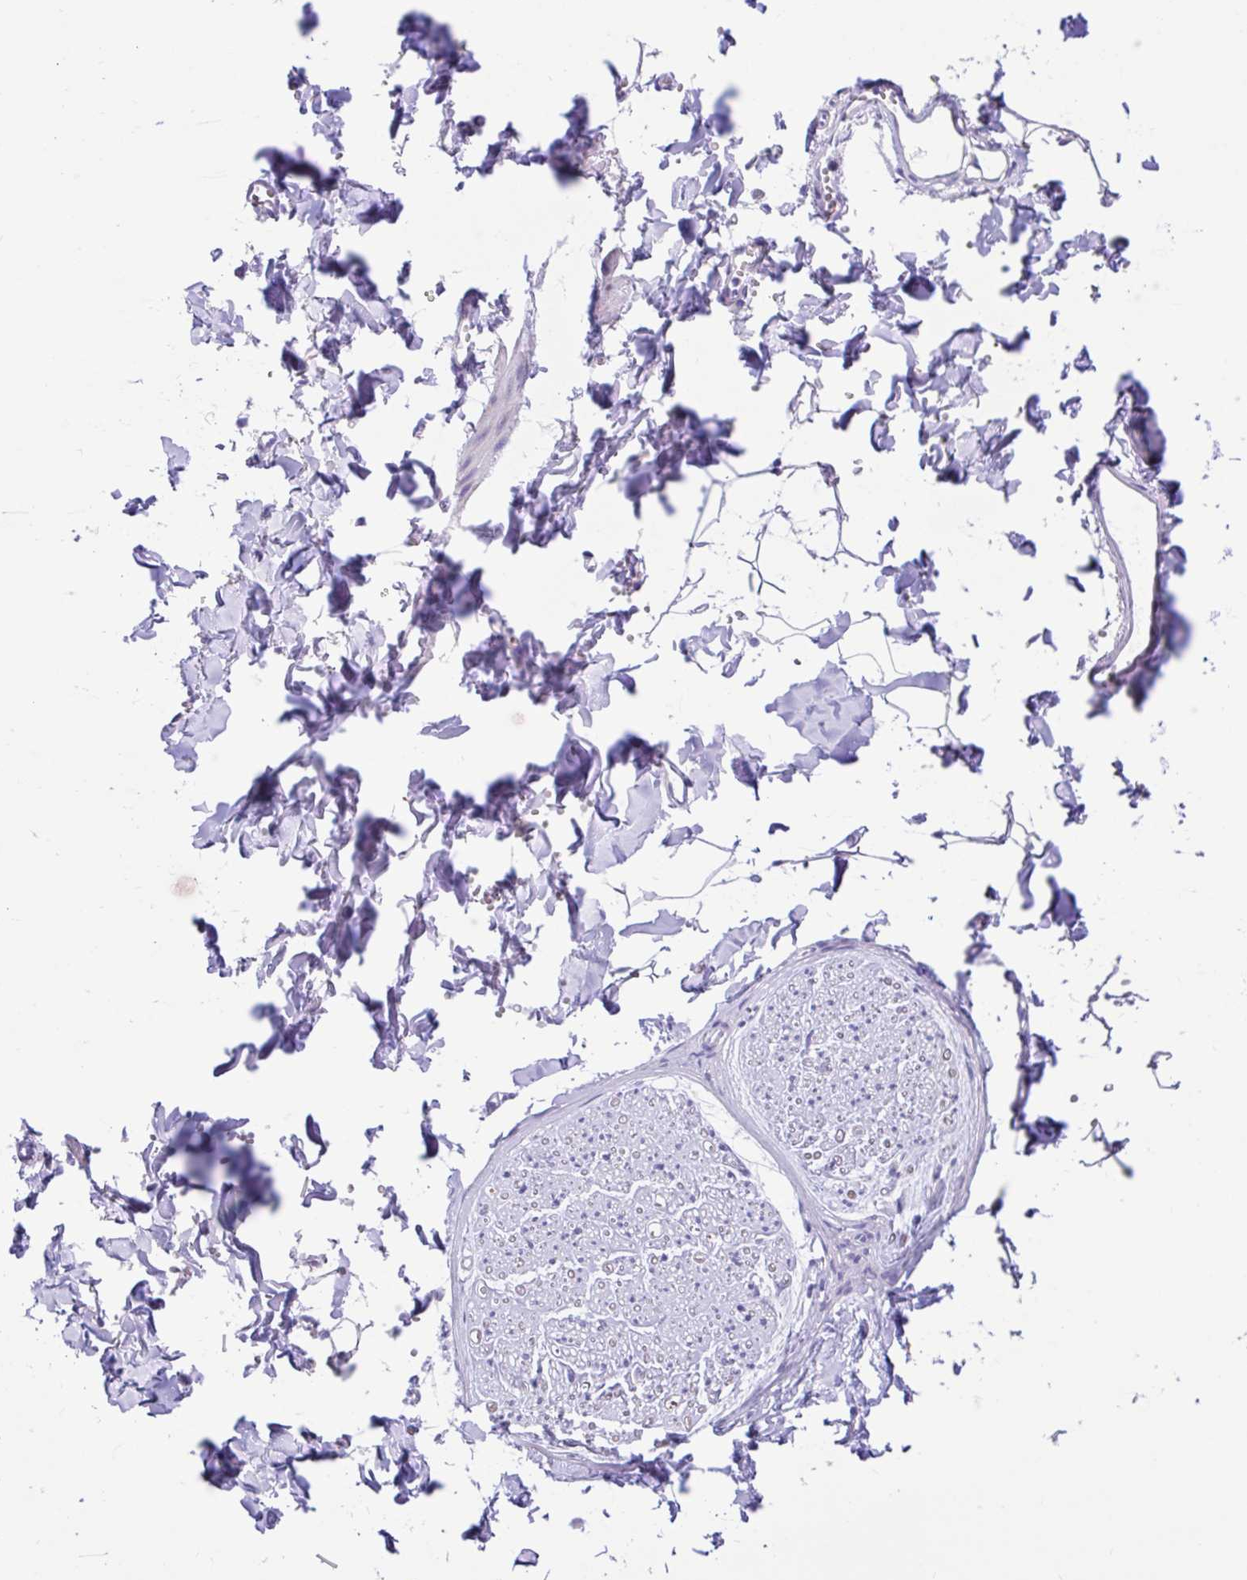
{"staining": {"intensity": "negative", "quantity": "none", "location": "none"}, "tissue": "adipose tissue", "cell_type": "Adipocytes", "image_type": "normal", "snomed": [{"axis": "morphology", "description": "Normal tissue, NOS"}, {"axis": "topography", "description": "Cartilage tissue"}, {"axis": "topography", "description": "Bronchus"}, {"axis": "topography", "description": "Peripheral nerve tissue"}], "caption": "Image shows no significant protein expression in adipocytes of unremarkable adipose tissue. The staining was performed using DAB (3,3'-diaminobenzidine) to visualize the protein expression in brown, while the nuclei were stained in blue with hematoxylin (Magnification: 20x).", "gene": "NDUFS2", "patient": {"sex": "female", "age": 59}}